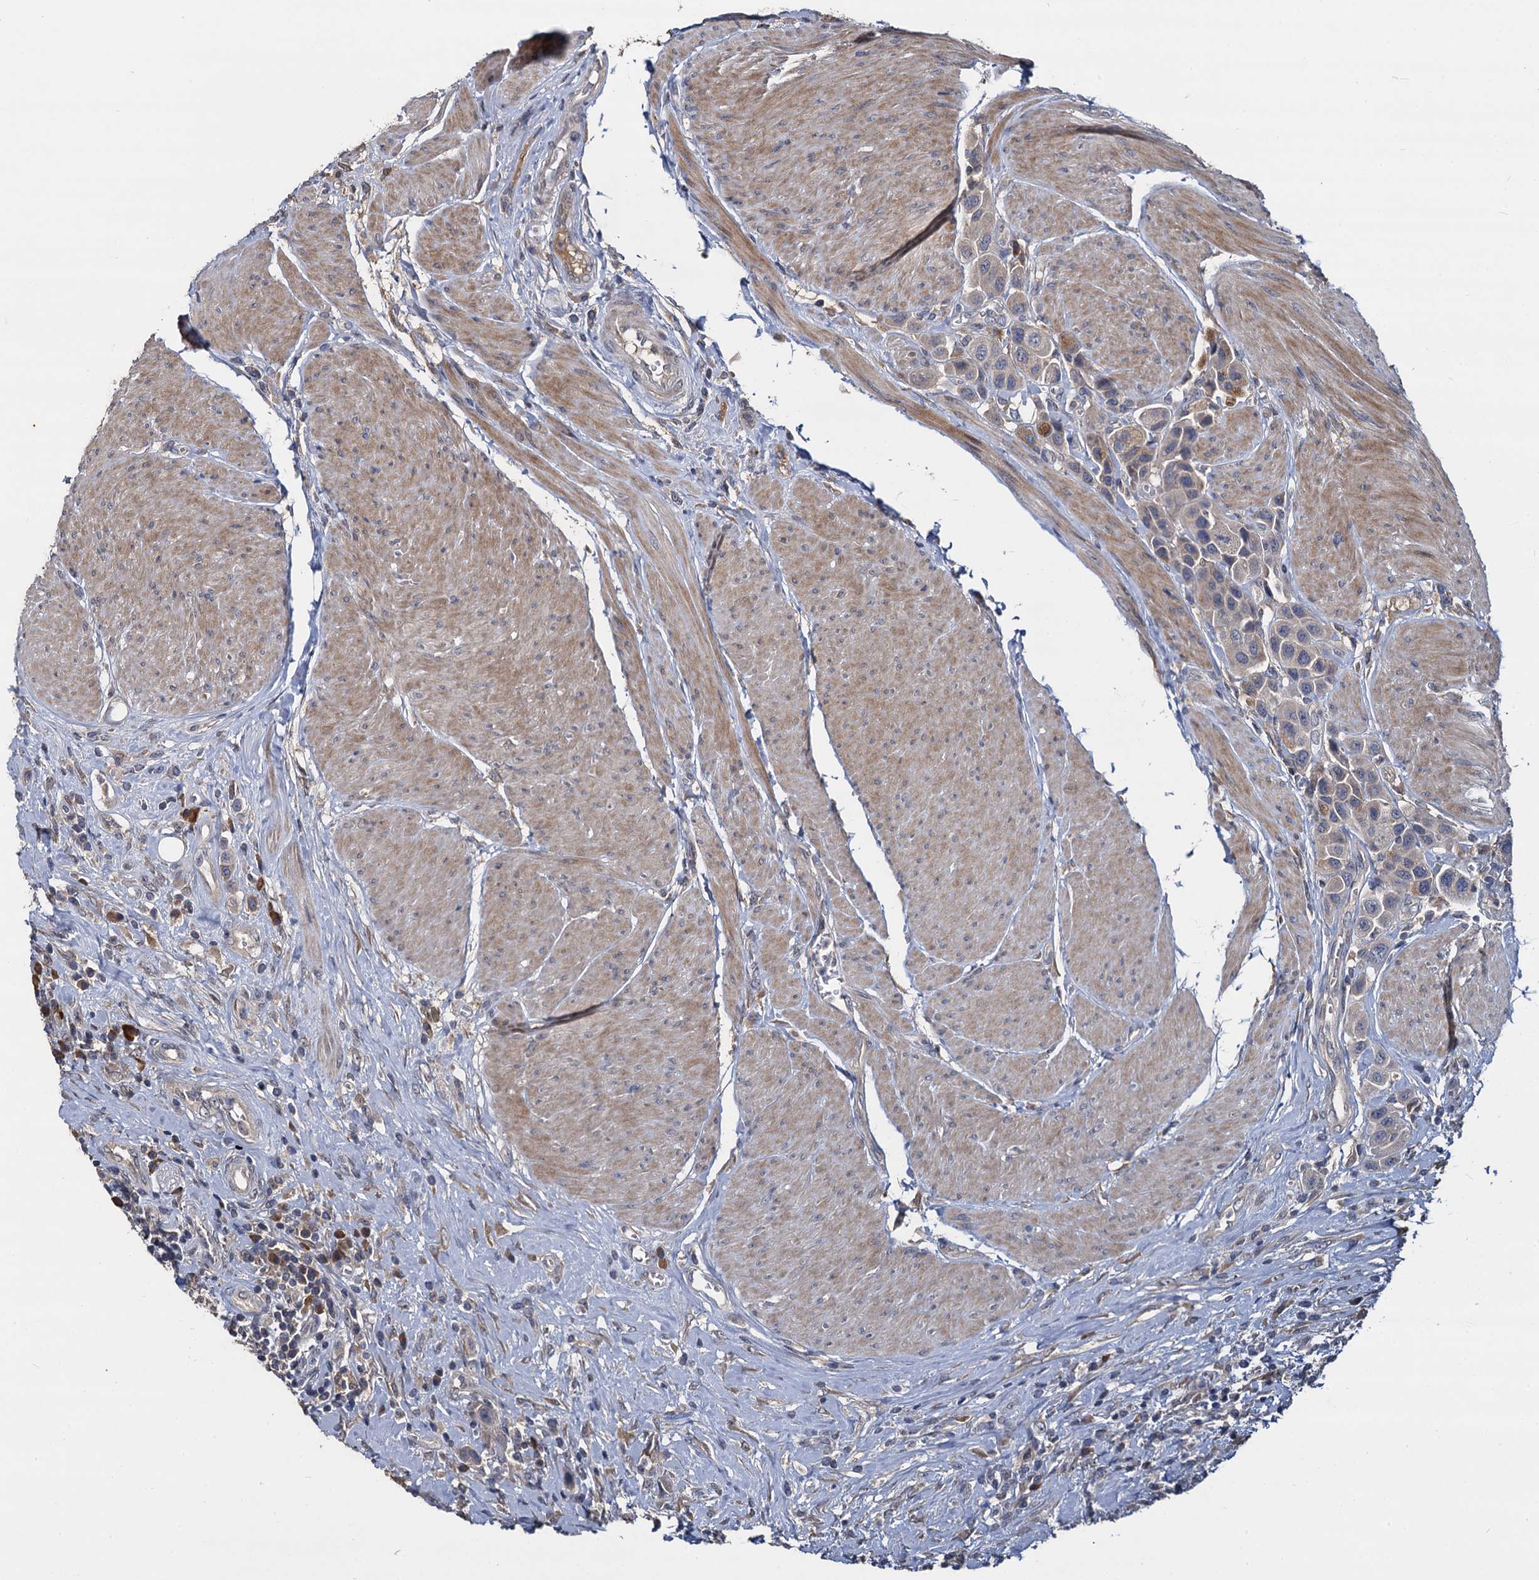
{"staining": {"intensity": "weak", "quantity": "<25%", "location": "cytoplasmic/membranous"}, "tissue": "urothelial cancer", "cell_type": "Tumor cells", "image_type": "cancer", "snomed": [{"axis": "morphology", "description": "Urothelial carcinoma, High grade"}, {"axis": "topography", "description": "Urinary bladder"}], "caption": "There is no significant expression in tumor cells of urothelial cancer. (DAB (3,3'-diaminobenzidine) immunohistochemistry visualized using brightfield microscopy, high magnification).", "gene": "CCDC184", "patient": {"sex": "male", "age": 50}}